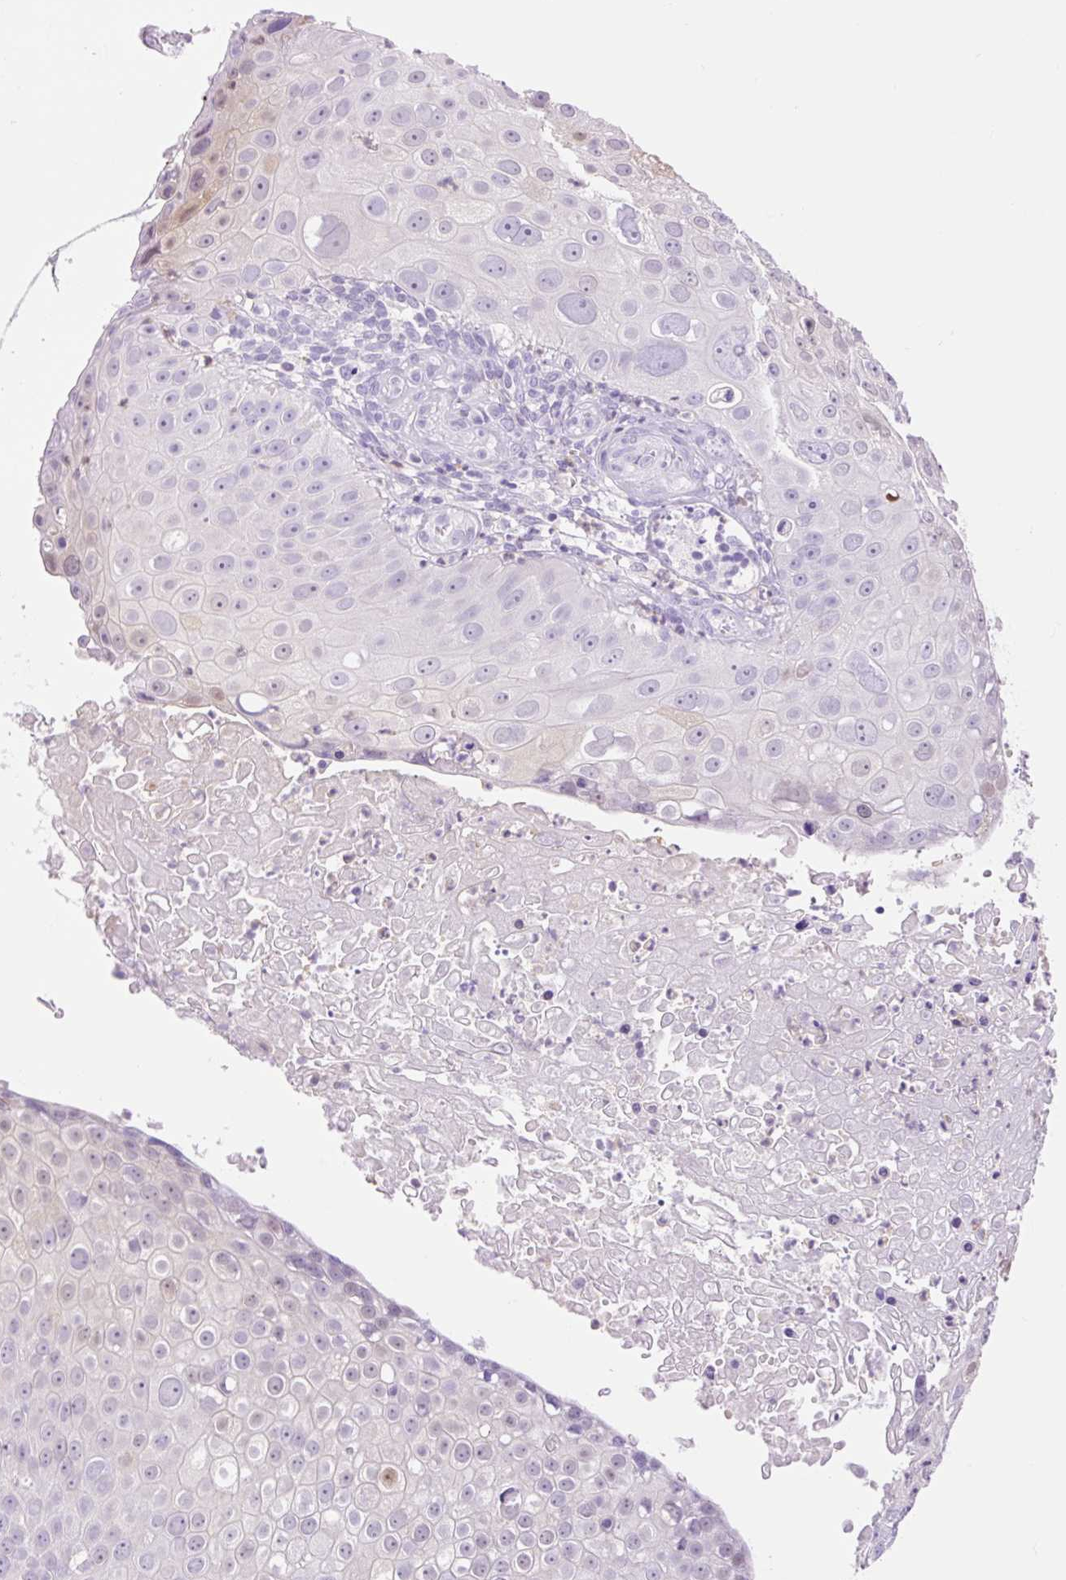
{"staining": {"intensity": "weak", "quantity": "<25%", "location": "nuclear"}, "tissue": "skin cancer", "cell_type": "Tumor cells", "image_type": "cancer", "snomed": [{"axis": "morphology", "description": "Squamous cell carcinoma, NOS"}, {"axis": "topography", "description": "Skin"}], "caption": "Photomicrograph shows no protein positivity in tumor cells of skin cancer (squamous cell carcinoma) tissue.", "gene": "SLC25A40", "patient": {"sex": "male", "age": 71}}